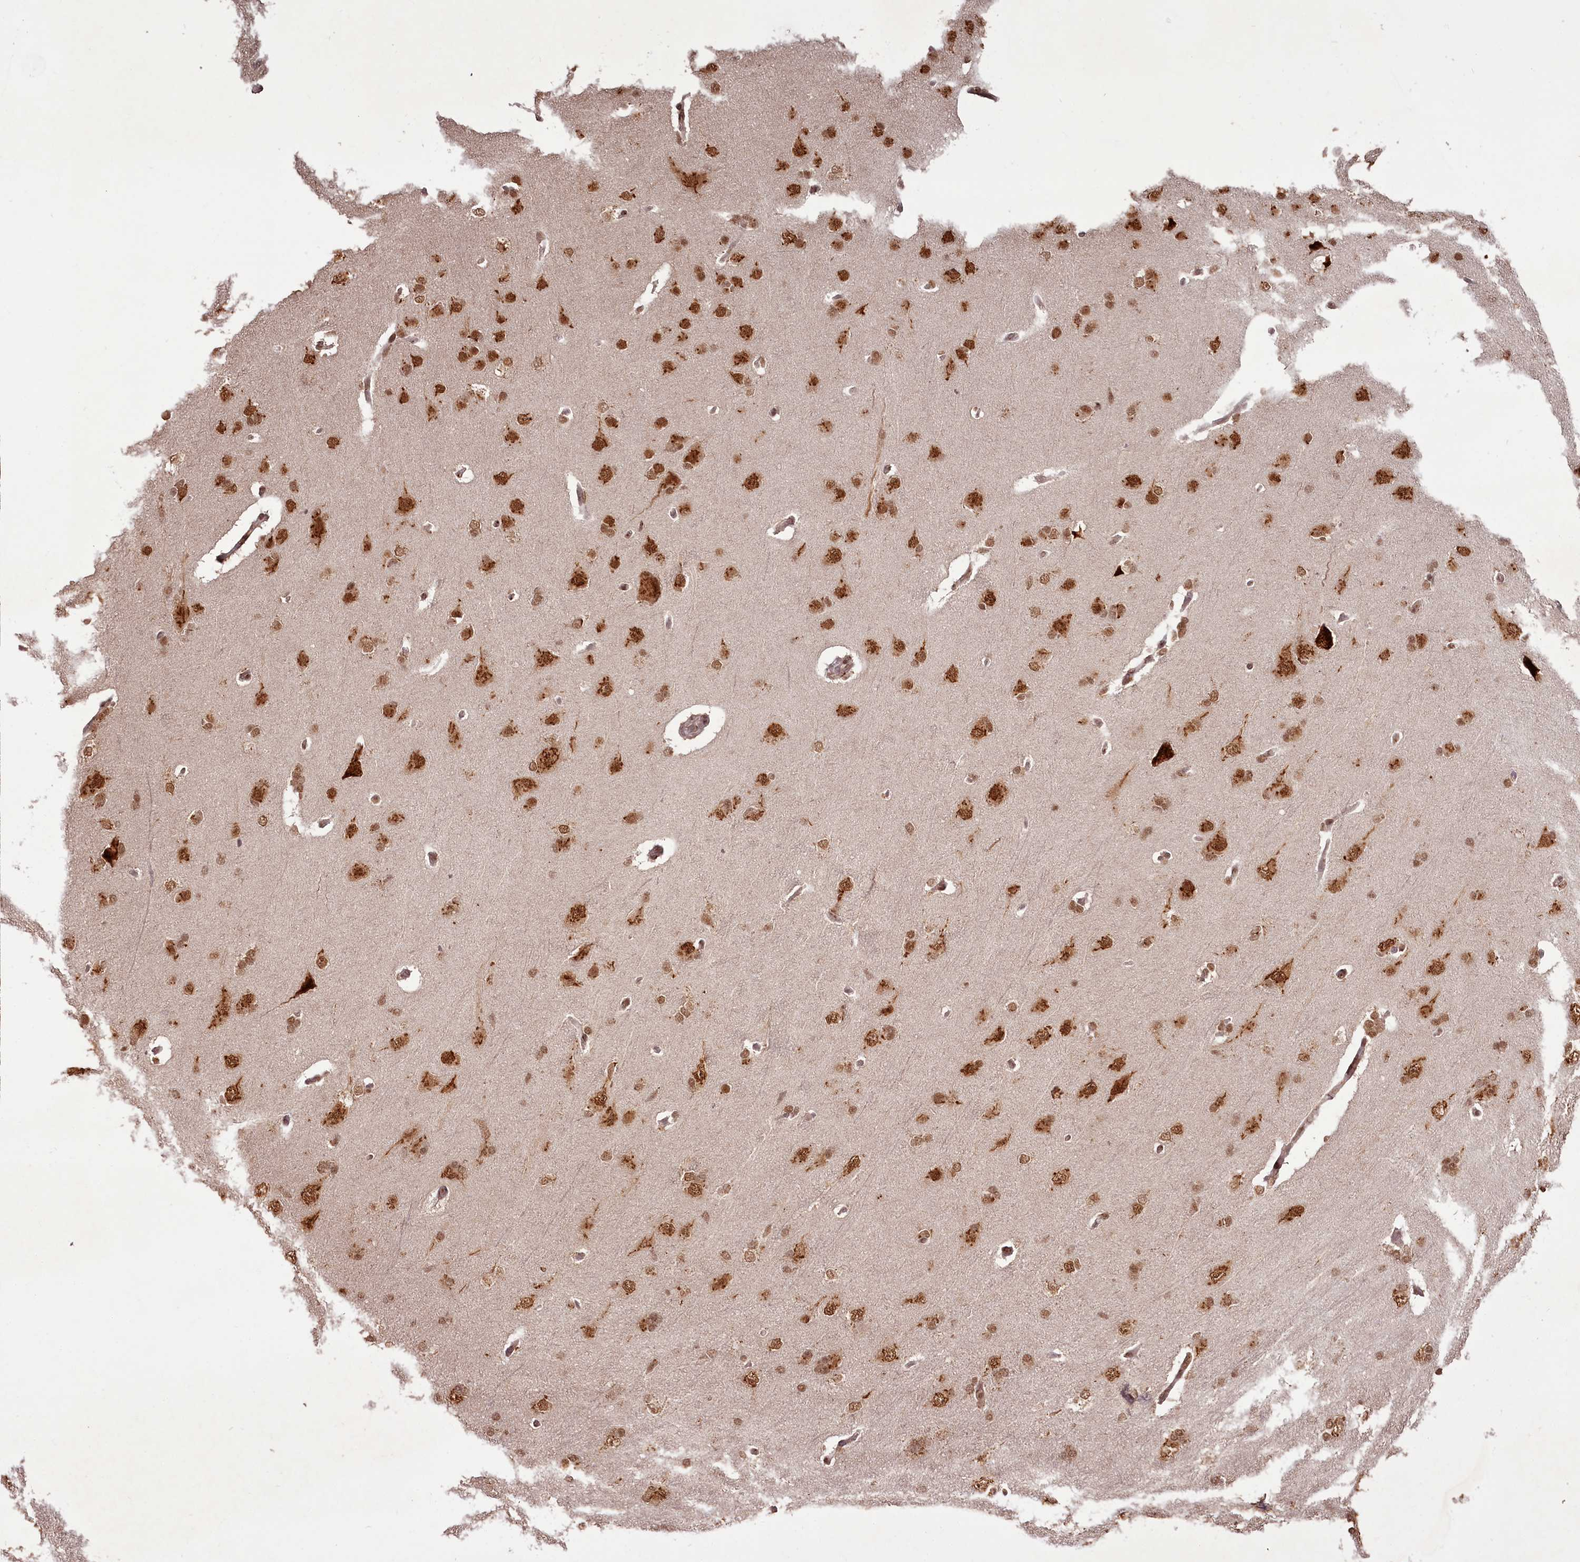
{"staining": {"intensity": "weak", "quantity": "25%-75%", "location": "nuclear"}, "tissue": "cerebral cortex", "cell_type": "Endothelial cells", "image_type": "normal", "snomed": [{"axis": "morphology", "description": "Normal tissue, NOS"}, {"axis": "topography", "description": "Cerebral cortex"}], "caption": "Immunohistochemical staining of normal cerebral cortex displays weak nuclear protein expression in about 25%-75% of endothelial cells.", "gene": "CEP83", "patient": {"sex": "male", "age": 62}}